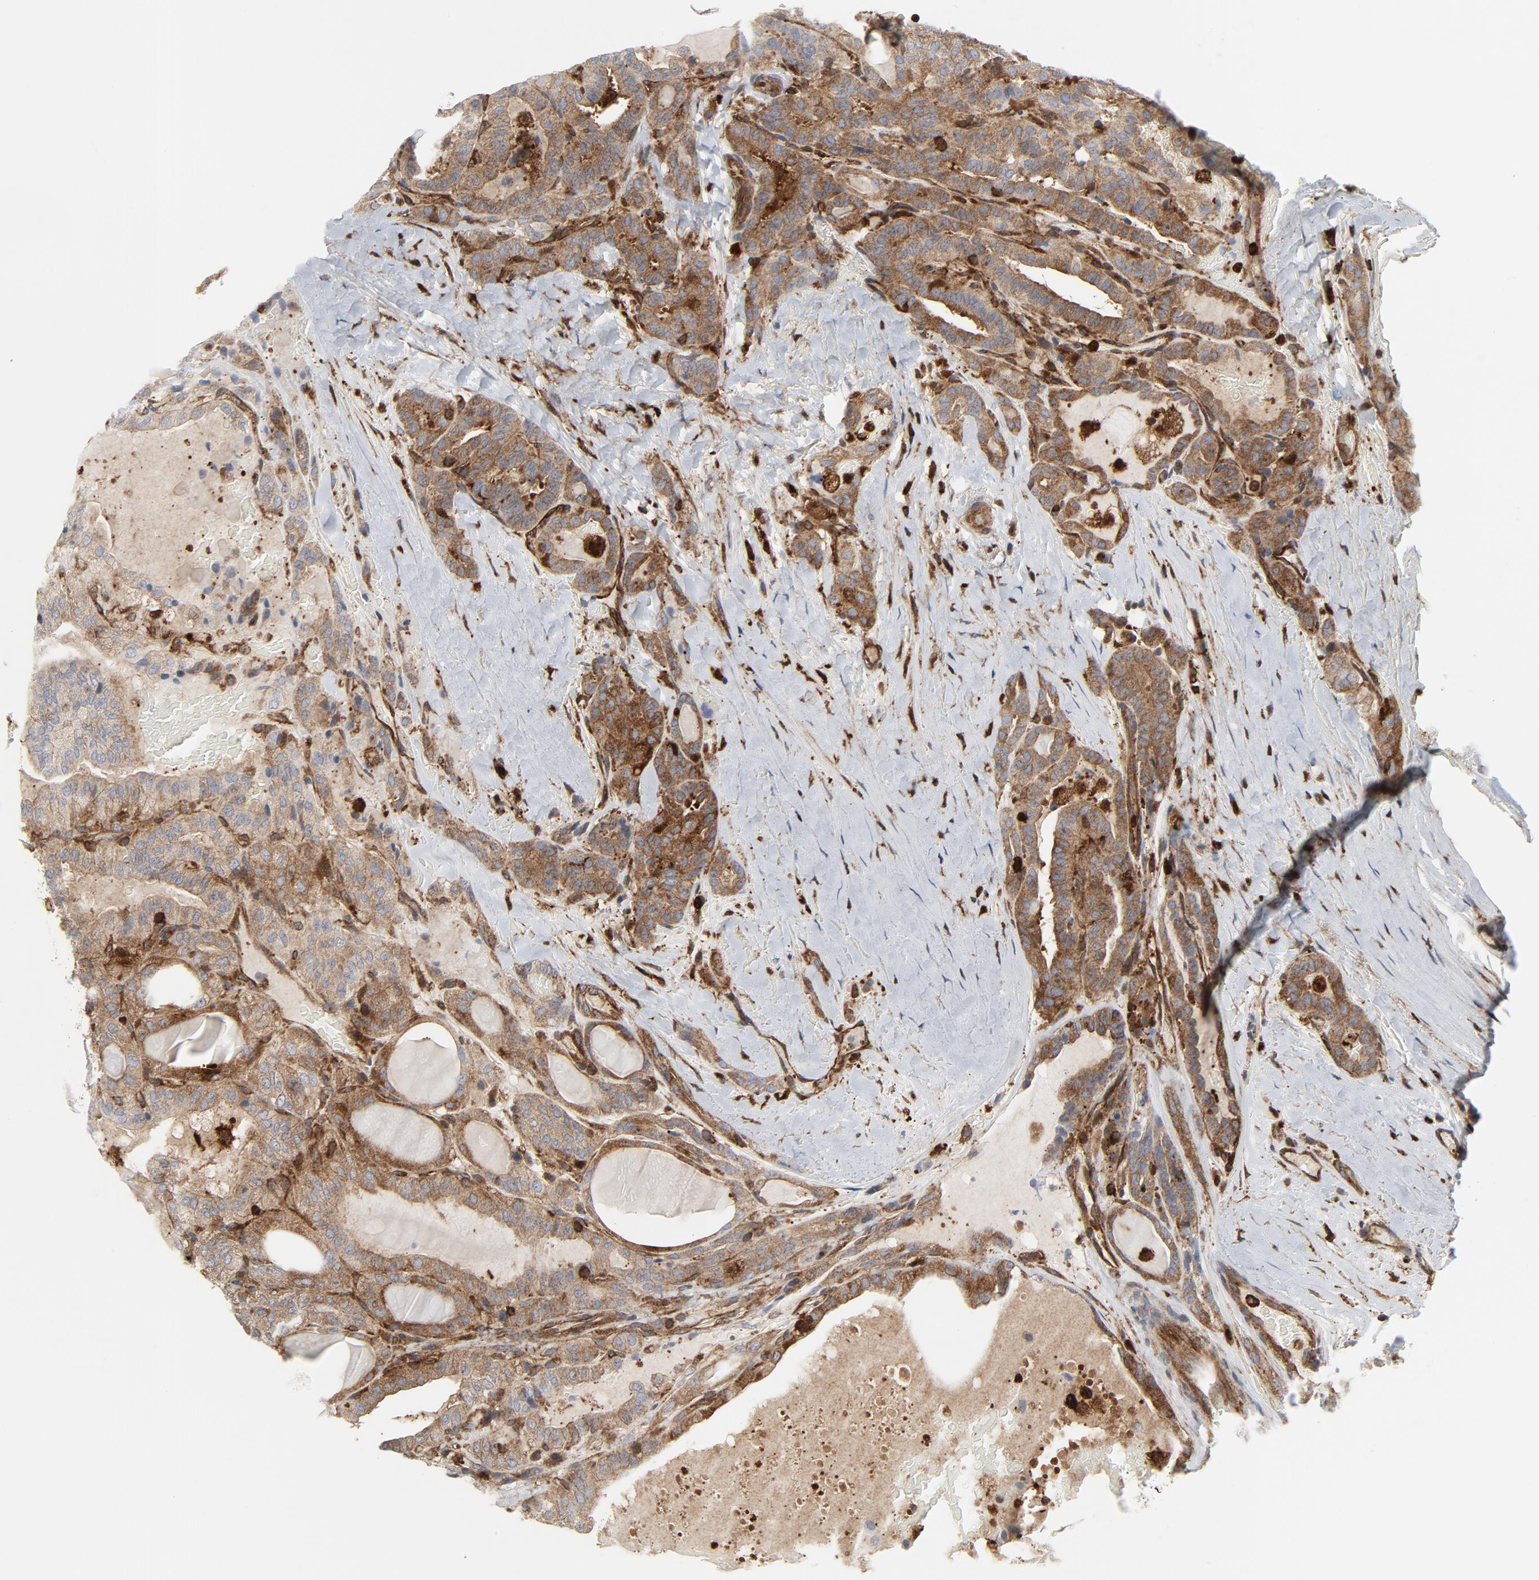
{"staining": {"intensity": "moderate", "quantity": ">75%", "location": "cytoplasmic/membranous"}, "tissue": "thyroid cancer", "cell_type": "Tumor cells", "image_type": "cancer", "snomed": [{"axis": "morphology", "description": "Papillary adenocarcinoma, NOS"}, {"axis": "topography", "description": "Thyroid gland"}], "caption": "Protein staining of papillary adenocarcinoma (thyroid) tissue exhibits moderate cytoplasmic/membranous positivity in approximately >75% of tumor cells.", "gene": "YES1", "patient": {"sex": "male", "age": 77}}